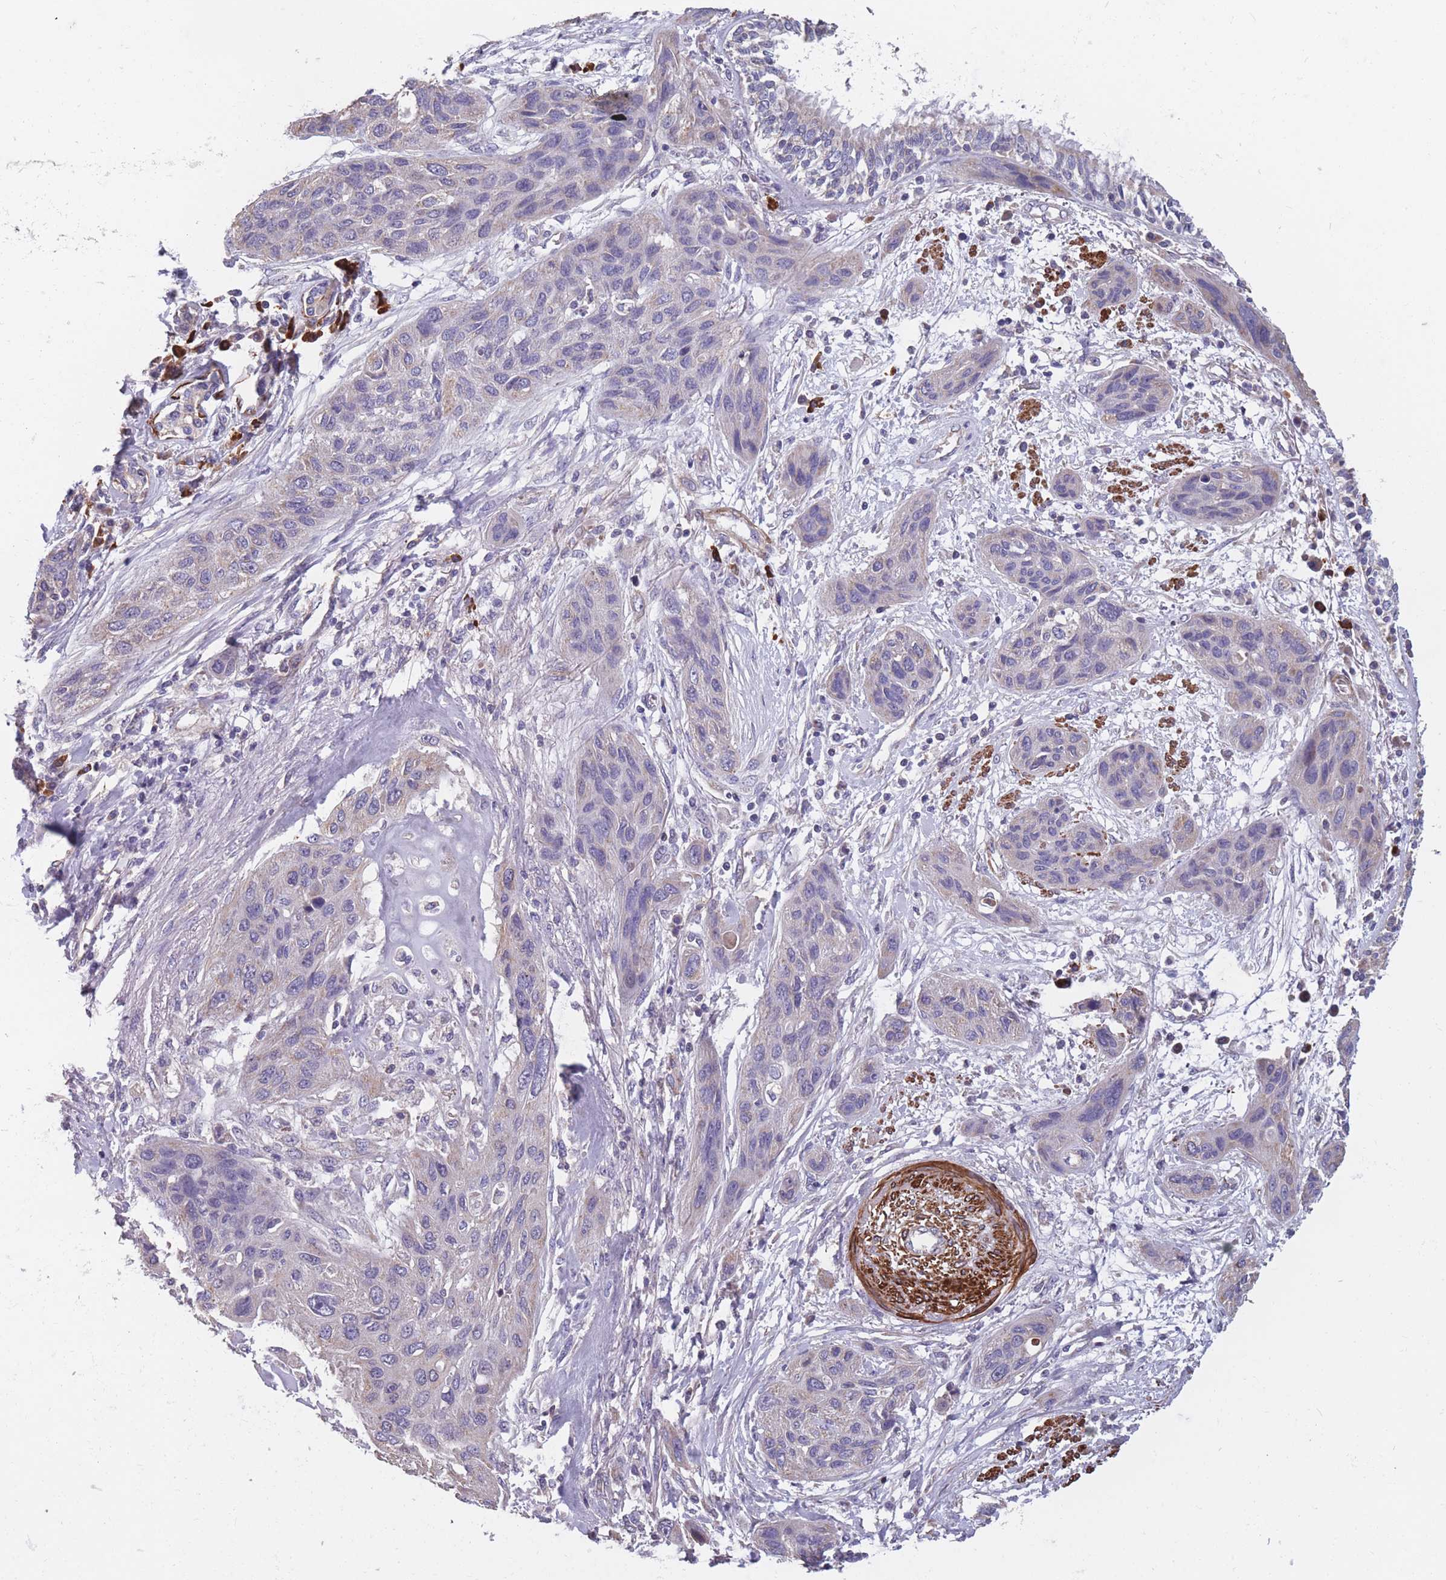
{"staining": {"intensity": "negative", "quantity": "none", "location": "none"}, "tissue": "lung cancer", "cell_type": "Tumor cells", "image_type": "cancer", "snomed": [{"axis": "morphology", "description": "Squamous cell carcinoma, NOS"}, {"axis": "topography", "description": "Lung"}], "caption": "Immunohistochemical staining of lung cancer (squamous cell carcinoma) shows no significant positivity in tumor cells. Nuclei are stained in blue.", "gene": "TOMM40L", "patient": {"sex": "female", "age": 70}}